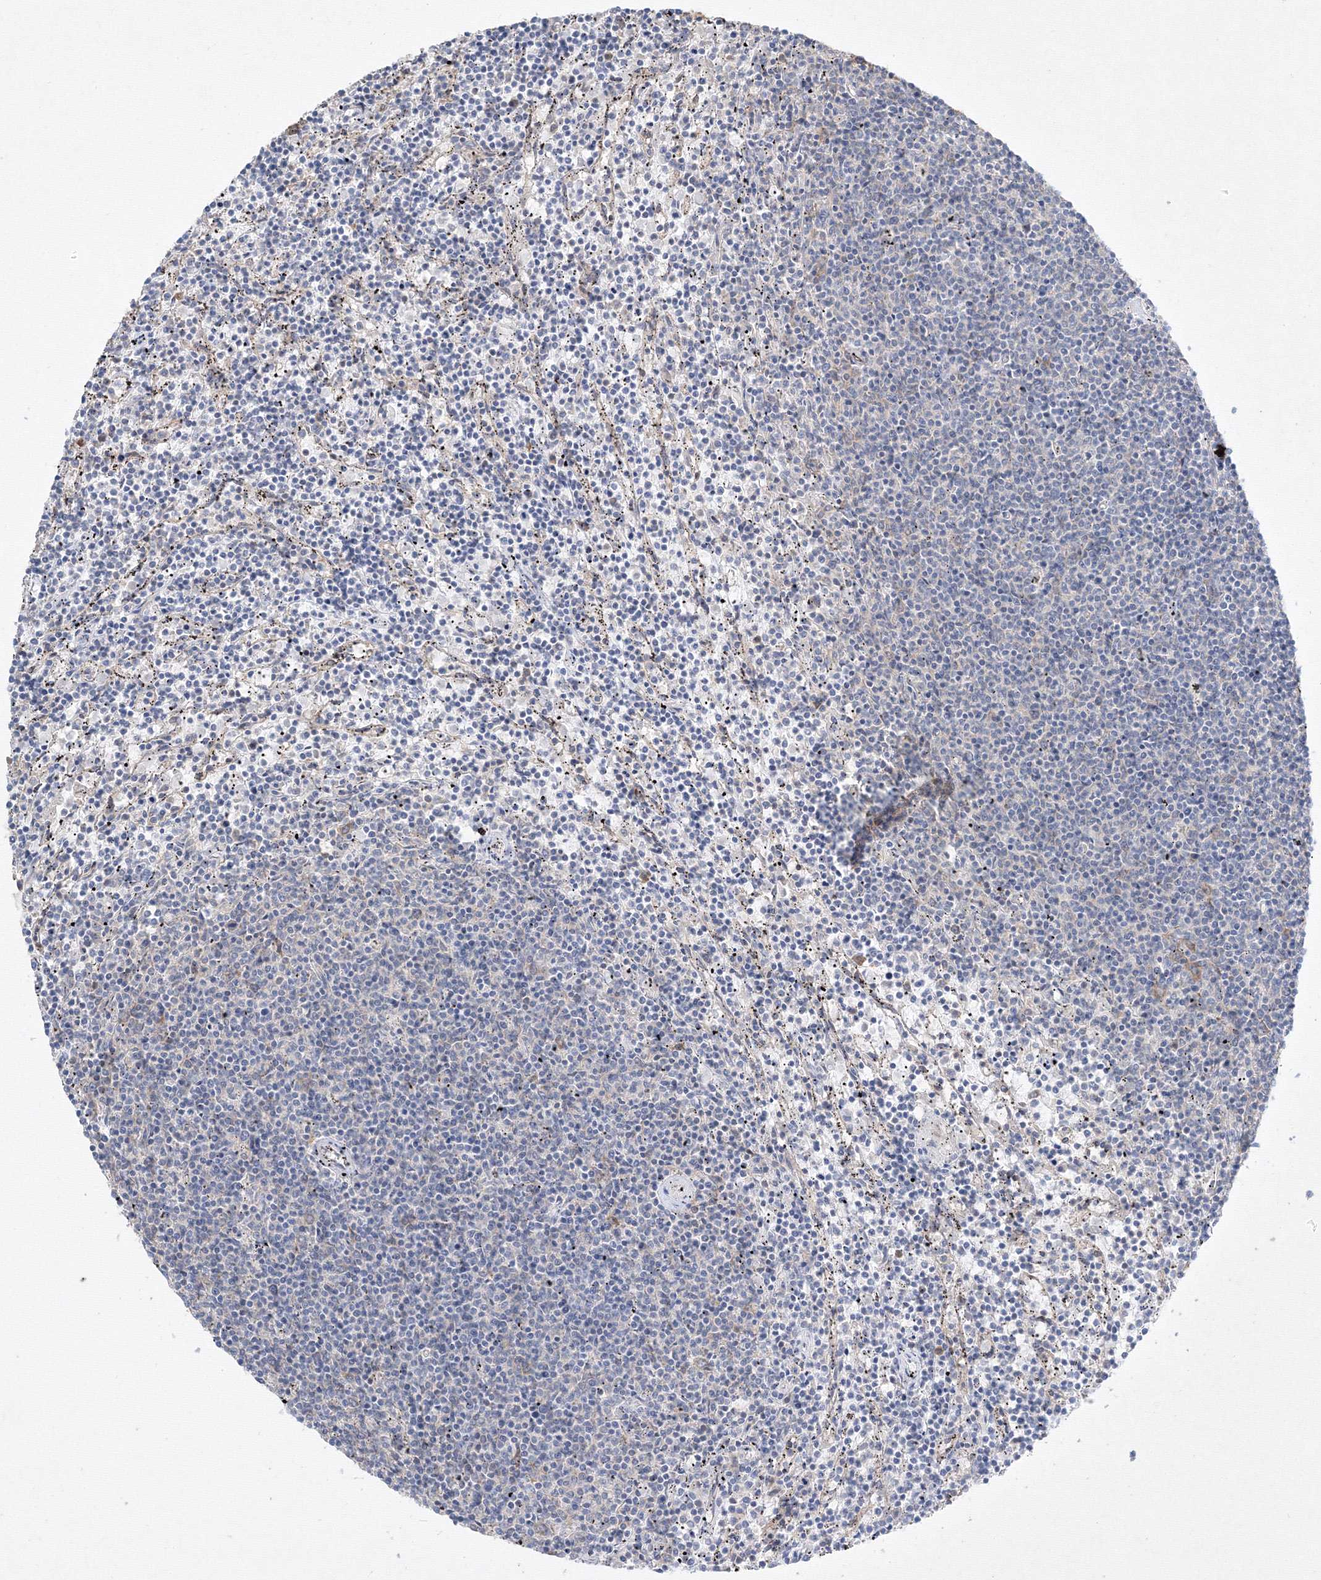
{"staining": {"intensity": "negative", "quantity": "none", "location": "none"}, "tissue": "lymphoma", "cell_type": "Tumor cells", "image_type": "cancer", "snomed": [{"axis": "morphology", "description": "Malignant lymphoma, non-Hodgkin's type, Low grade"}, {"axis": "topography", "description": "Spleen"}], "caption": "The histopathology image reveals no significant positivity in tumor cells of low-grade malignant lymphoma, non-Hodgkin's type.", "gene": "FBXL8", "patient": {"sex": "female", "age": 50}}